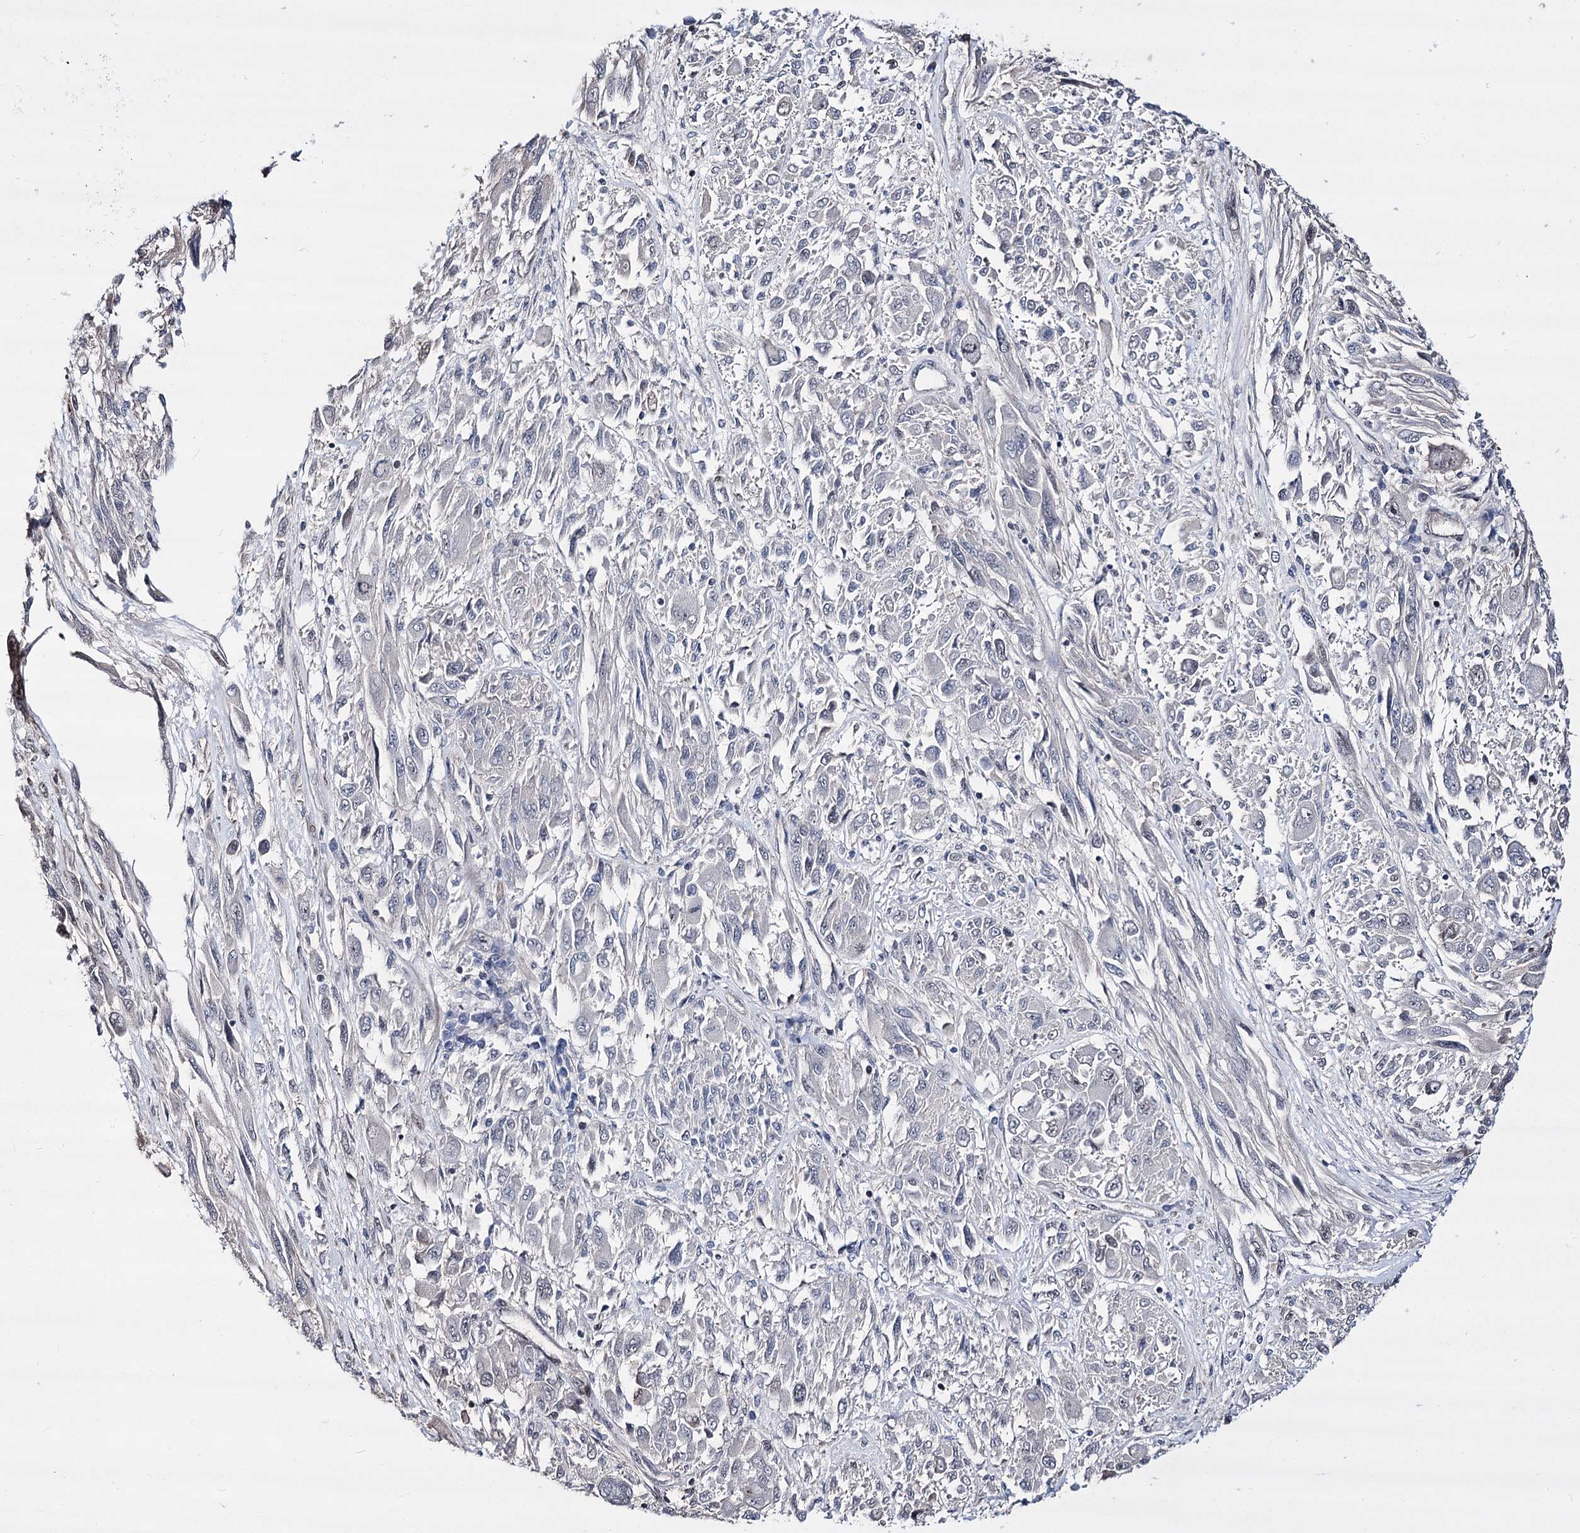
{"staining": {"intensity": "negative", "quantity": "none", "location": "none"}, "tissue": "melanoma", "cell_type": "Tumor cells", "image_type": "cancer", "snomed": [{"axis": "morphology", "description": "Malignant melanoma, NOS"}, {"axis": "topography", "description": "Skin"}], "caption": "This is a micrograph of immunohistochemistry (IHC) staining of malignant melanoma, which shows no positivity in tumor cells.", "gene": "CHMP7", "patient": {"sex": "female", "age": 91}}